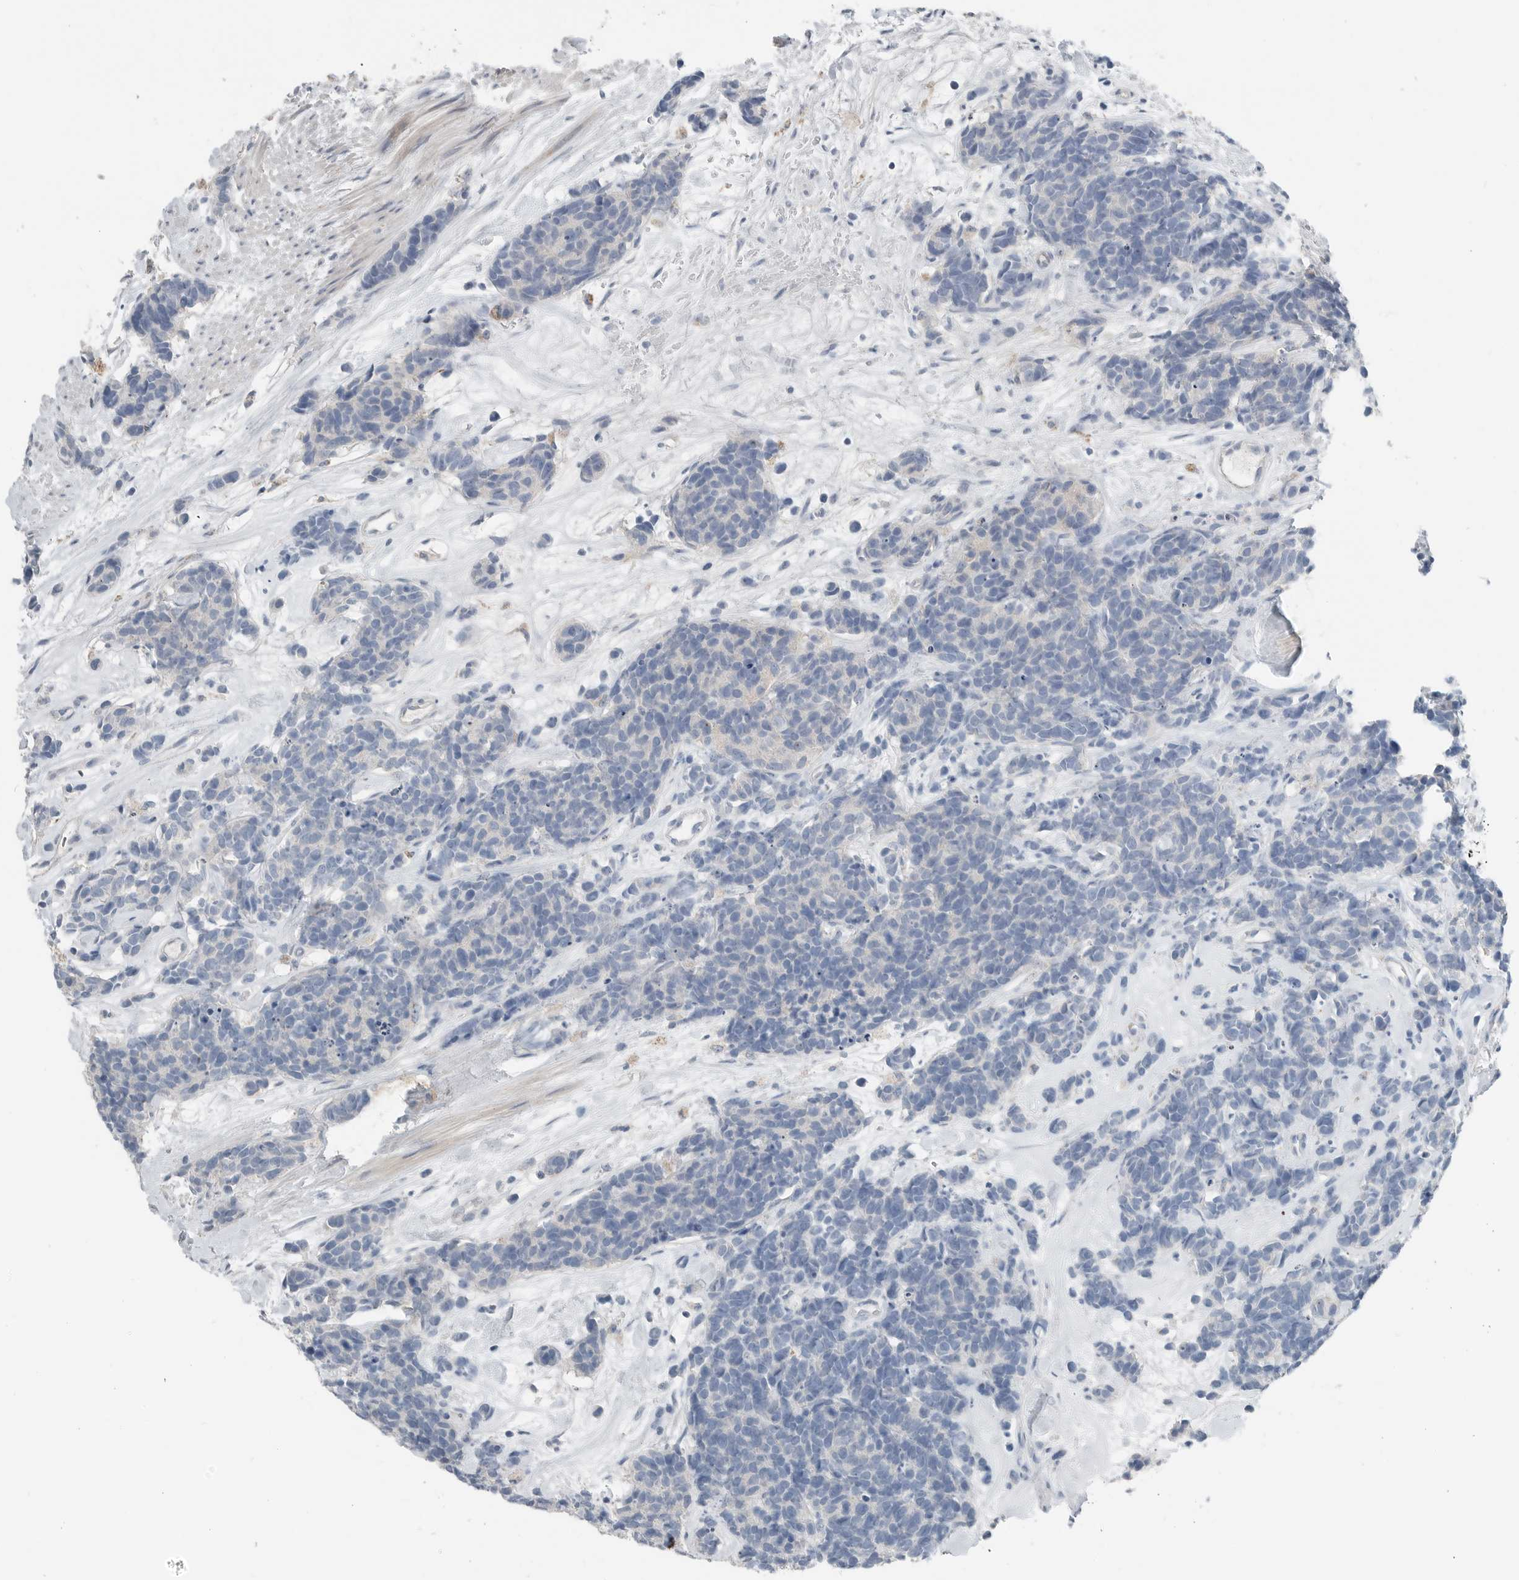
{"staining": {"intensity": "negative", "quantity": "none", "location": "none"}, "tissue": "carcinoid", "cell_type": "Tumor cells", "image_type": "cancer", "snomed": [{"axis": "morphology", "description": "Carcinoma, NOS"}, {"axis": "morphology", "description": "Carcinoid, malignant, NOS"}, {"axis": "topography", "description": "Urinary bladder"}], "caption": "IHC of human carcinoma demonstrates no positivity in tumor cells.", "gene": "SERPINB7", "patient": {"sex": "male", "age": 57}}